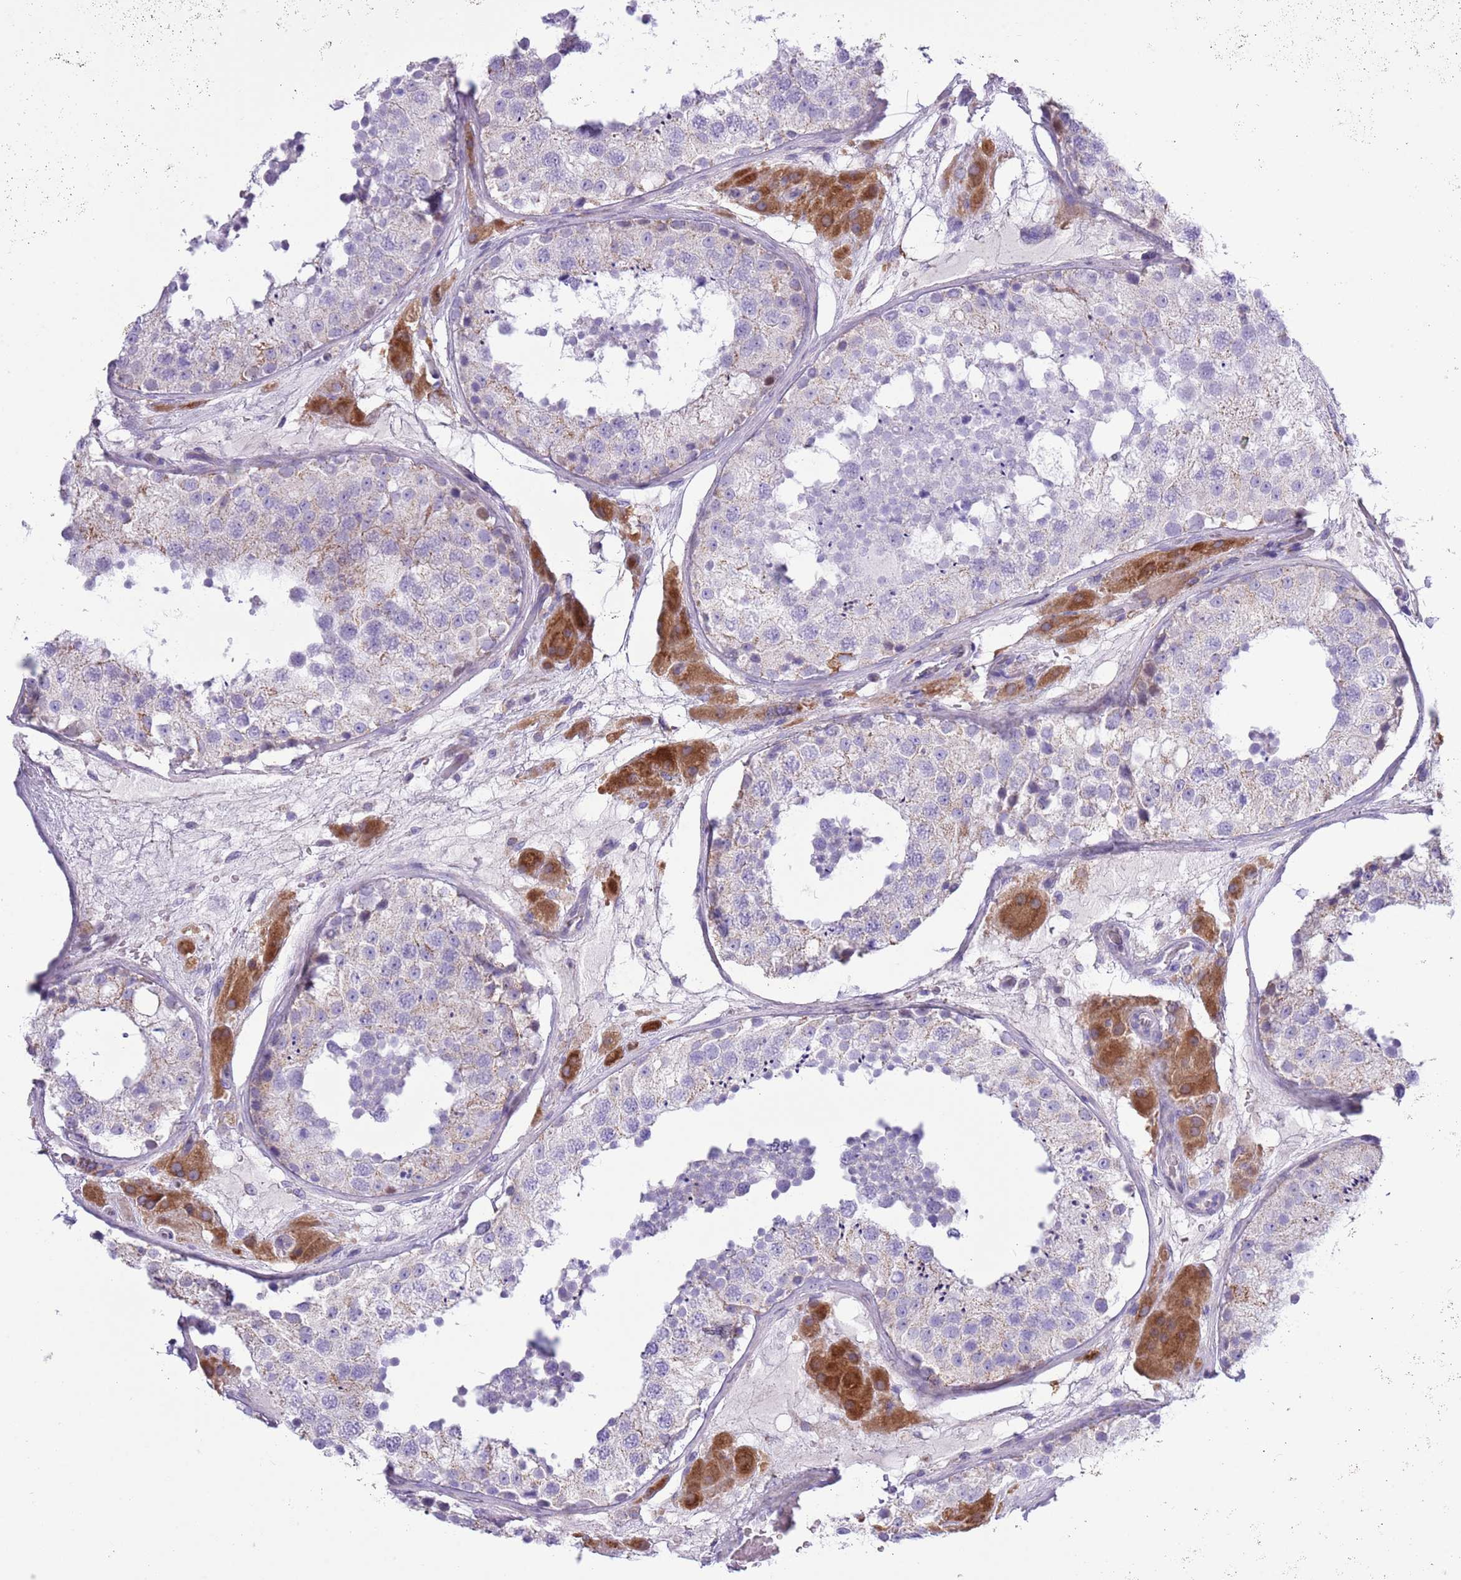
{"staining": {"intensity": "negative", "quantity": "none", "location": "none"}, "tissue": "testis", "cell_type": "Cells in seminiferous ducts", "image_type": "normal", "snomed": [{"axis": "morphology", "description": "Normal tissue, NOS"}, {"axis": "topography", "description": "Testis"}], "caption": "Immunohistochemistry (IHC) micrograph of unremarkable testis: testis stained with DAB reveals no significant protein expression in cells in seminiferous ducts.", "gene": "MOCOS", "patient": {"sex": "male", "age": 26}}